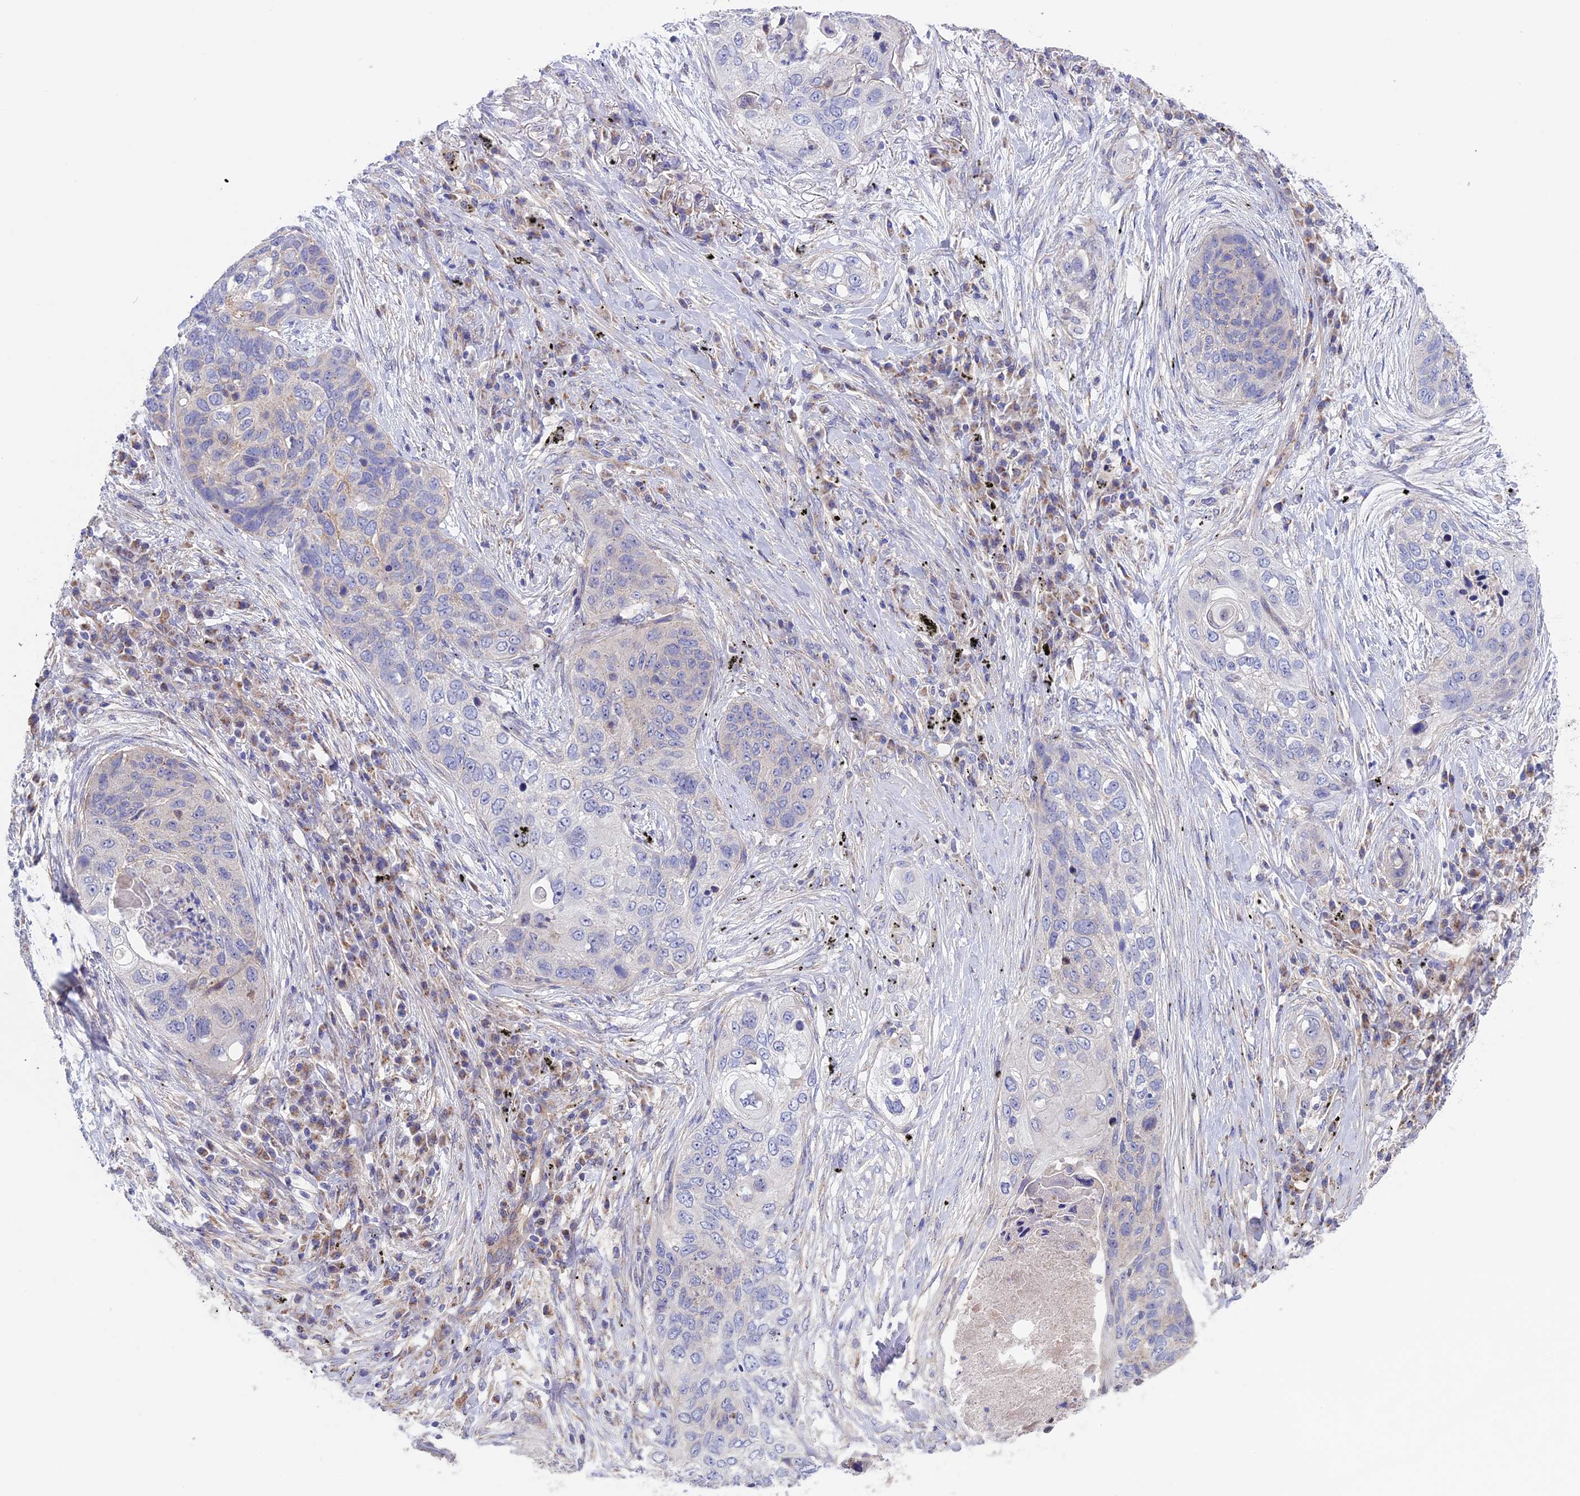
{"staining": {"intensity": "negative", "quantity": "none", "location": "none"}, "tissue": "lung cancer", "cell_type": "Tumor cells", "image_type": "cancer", "snomed": [{"axis": "morphology", "description": "Squamous cell carcinoma, NOS"}, {"axis": "topography", "description": "Lung"}], "caption": "High power microscopy image of an immunohistochemistry (IHC) histopathology image of lung cancer (squamous cell carcinoma), revealing no significant expression in tumor cells.", "gene": "ETFDH", "patient": {"sex": "female", "age": 63}}